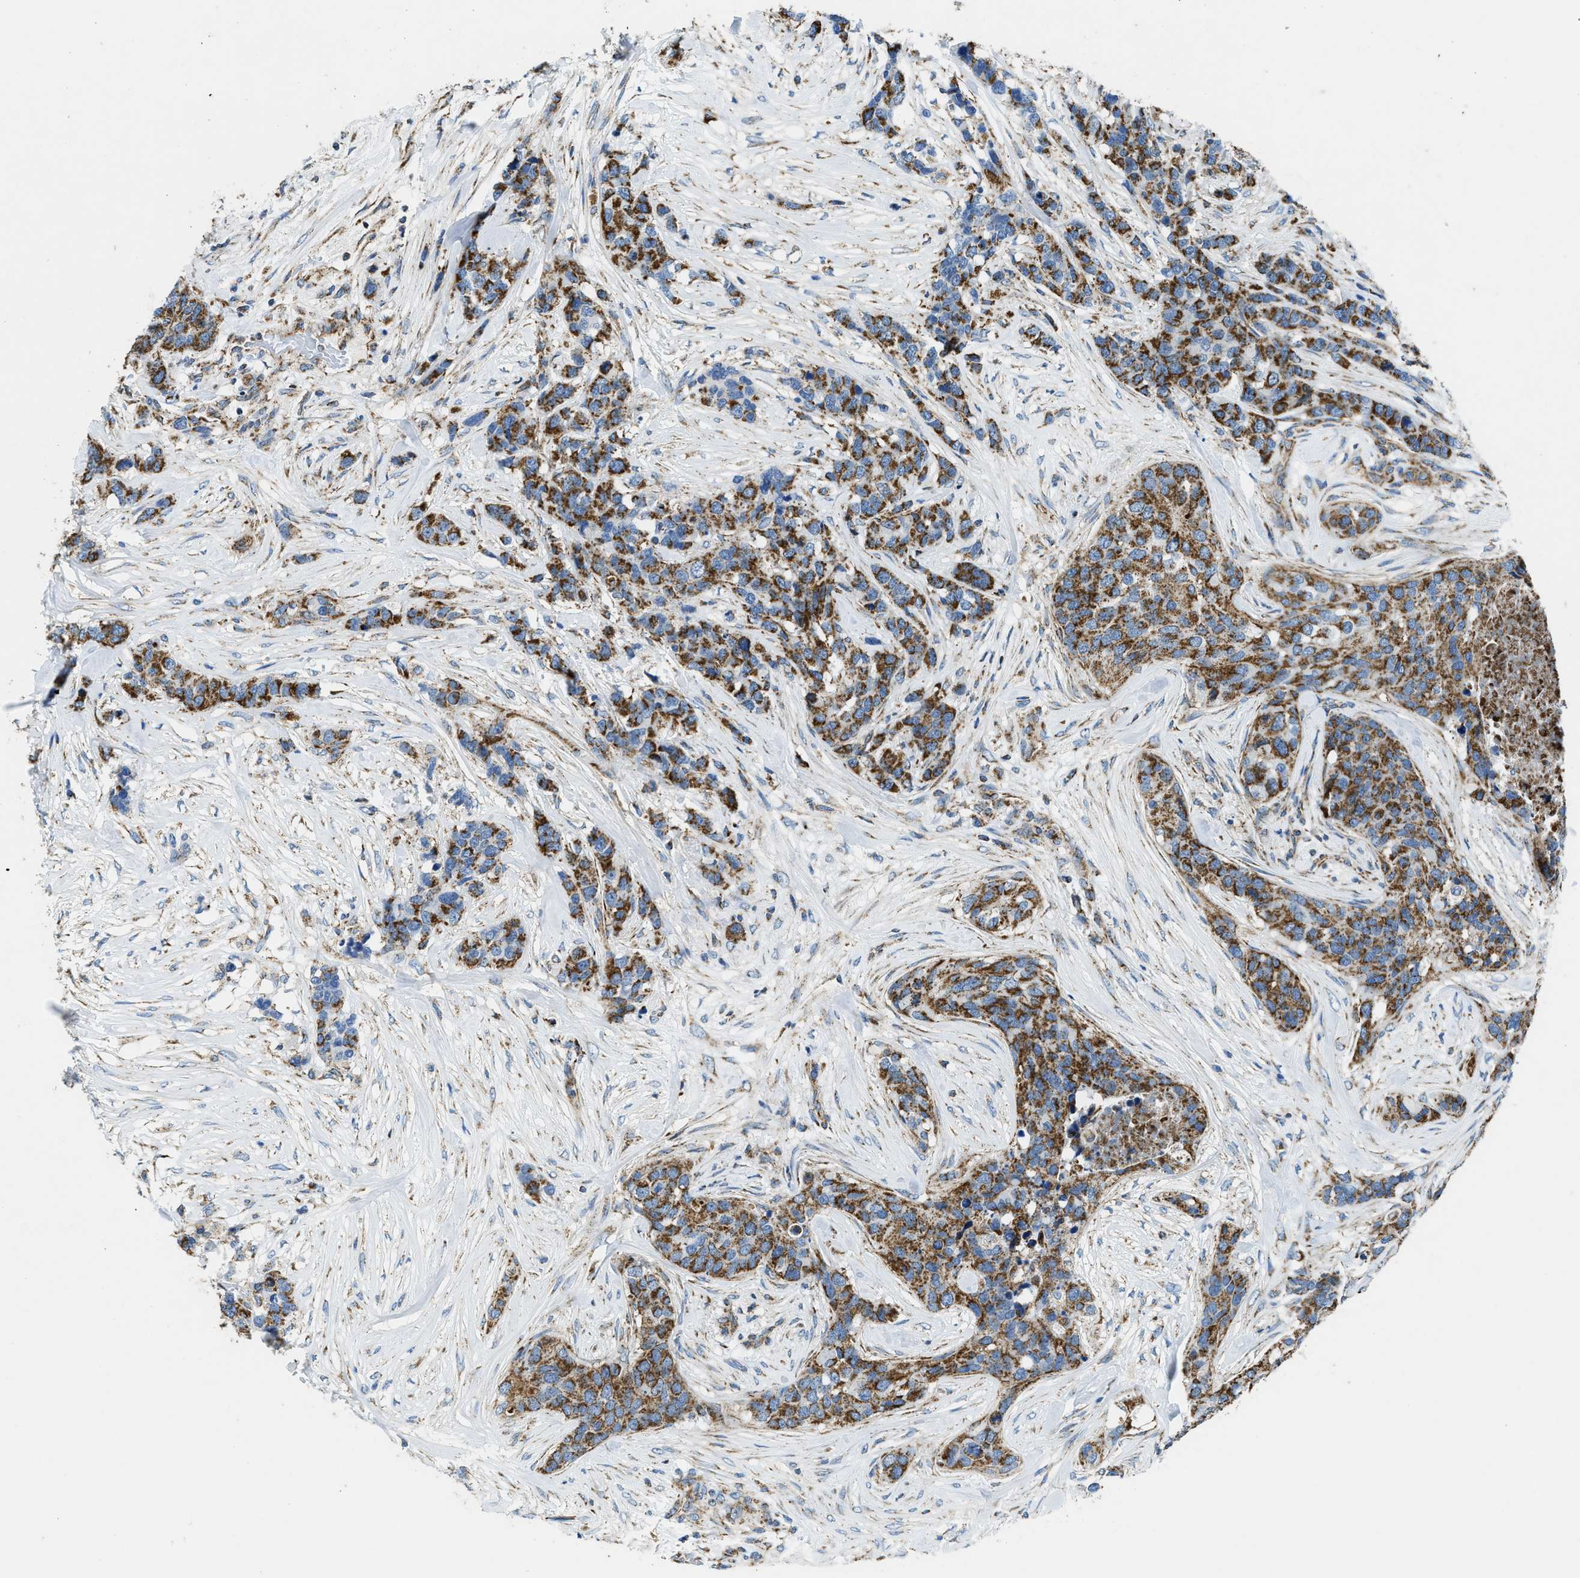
{"staining": {"intensity": "moderate", "quantity": ">75%", "location": "cytoplasmic/membranous"}, "tissue": "breast cancer", "cell_type": "Tumor cells", "image_type": "cancer", "snomed": [{"axis": "morphology", "description": "Lobular carcinoma"}, {"axis": "topography", "description": "Breast"}], "caption": "This is a photomicrograph of immunohistochemistry staining of breast lobular carcinoma, which shows moderate expression in the cytoplasmic/membranous of tumor cells.", "gene": "STK33", "patient": {"sex": "female", "age": 59}}